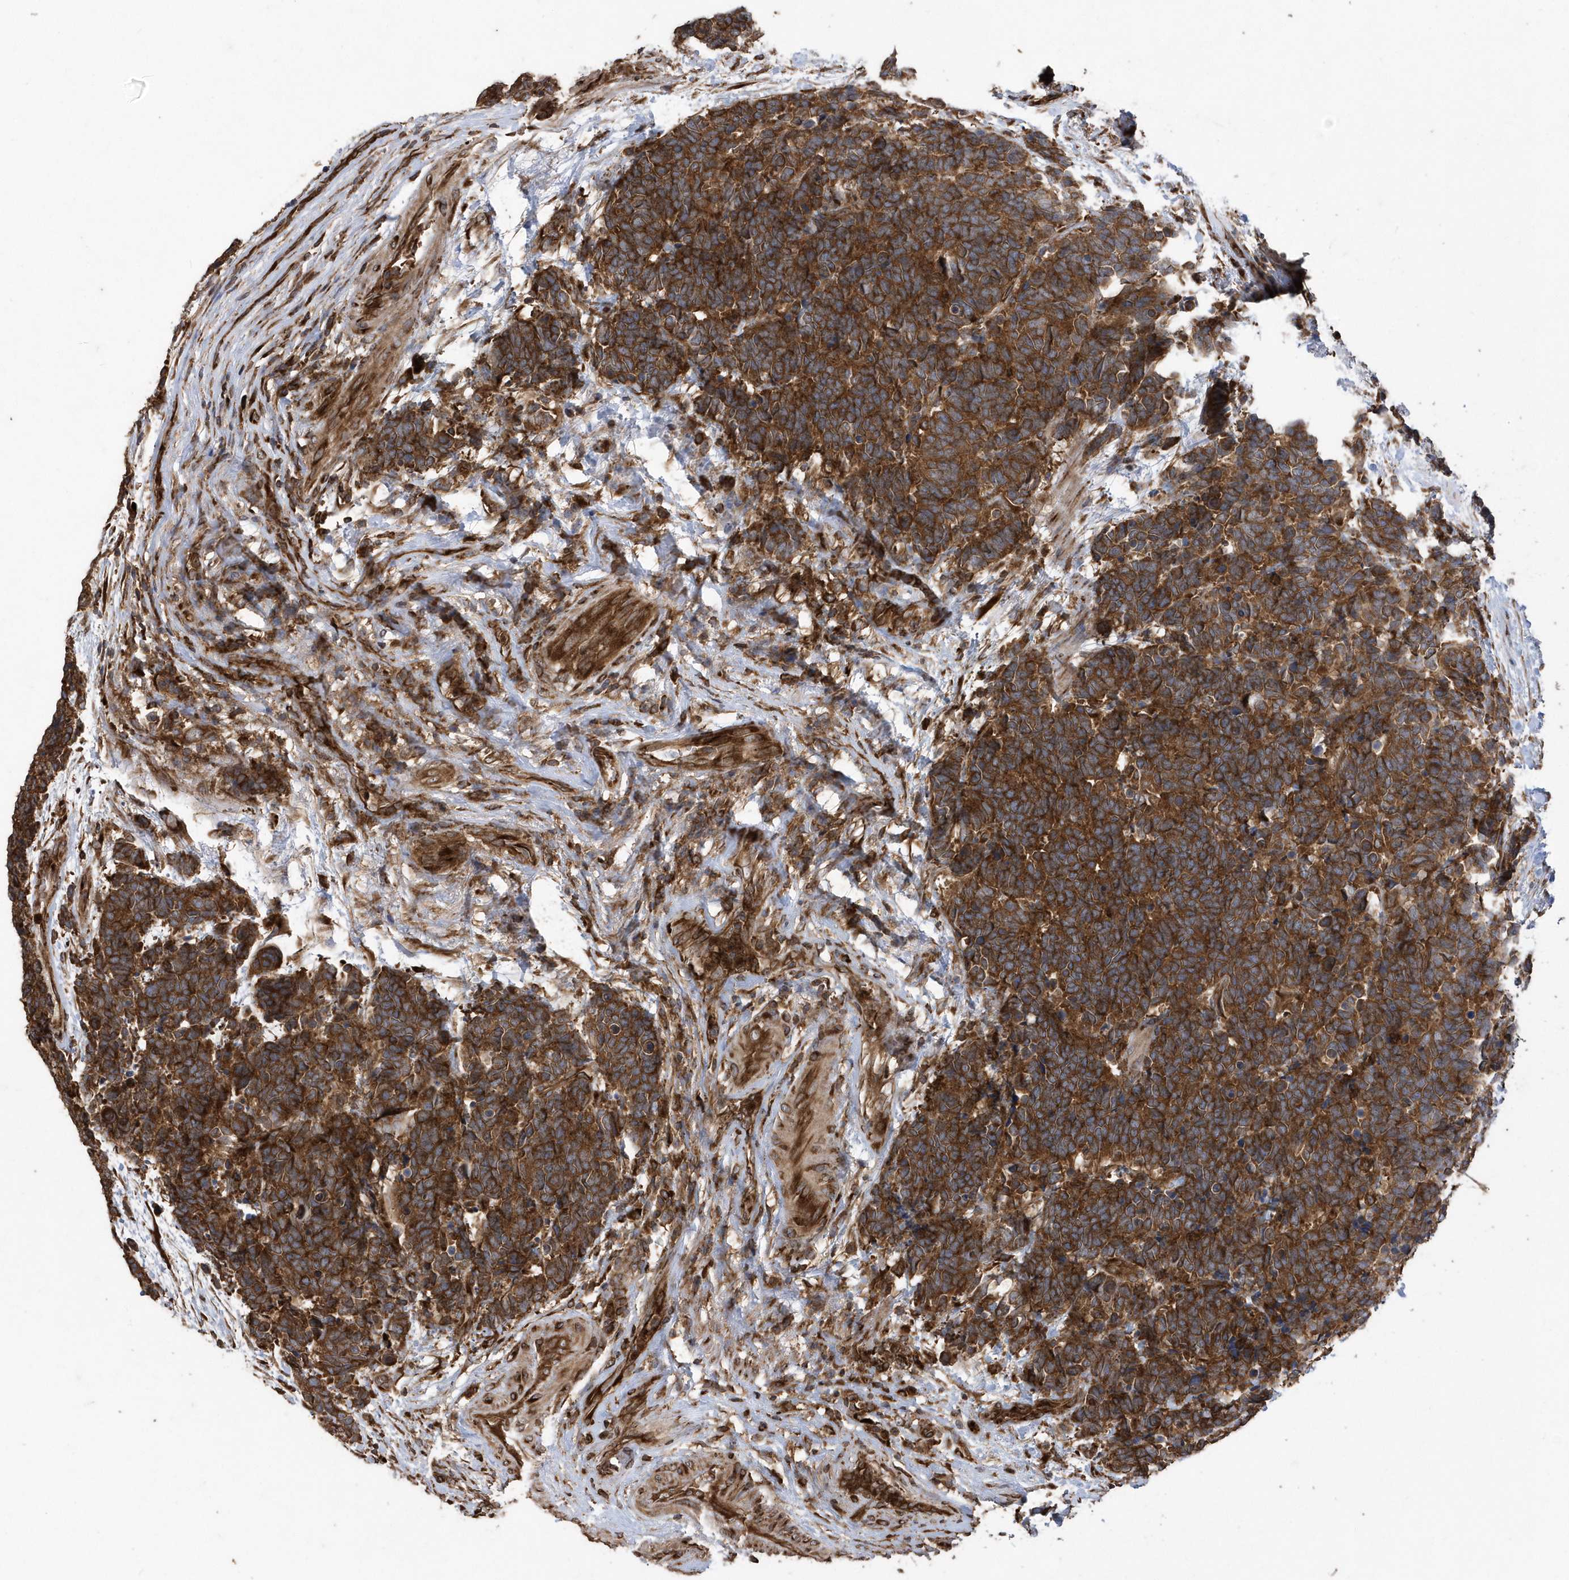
{"staining": {"intensity": "strong", "quantity": ">75%", "location": "cytoplasmic/membranous"}, "tissue": "carcinoid", "cell_type": "Tumor cells", "image_type": "cancer", "snomed": [{"axis": "morphology", "description": "Carcinoma, NOS"}, {"axis": "morphology", "description": "Carcinoid, malignant, NOS"}, {"axis": "topography", "description": "Urinary bladder"}], "caption": "High-power microscopy captured an IHC histopathology image of carcinoid, revealing strong cytoplasmic/membranous staining in about >75% of tumor cells.", "gene": "WASHC5", "patient": {"sex": "male", "age": 57}}